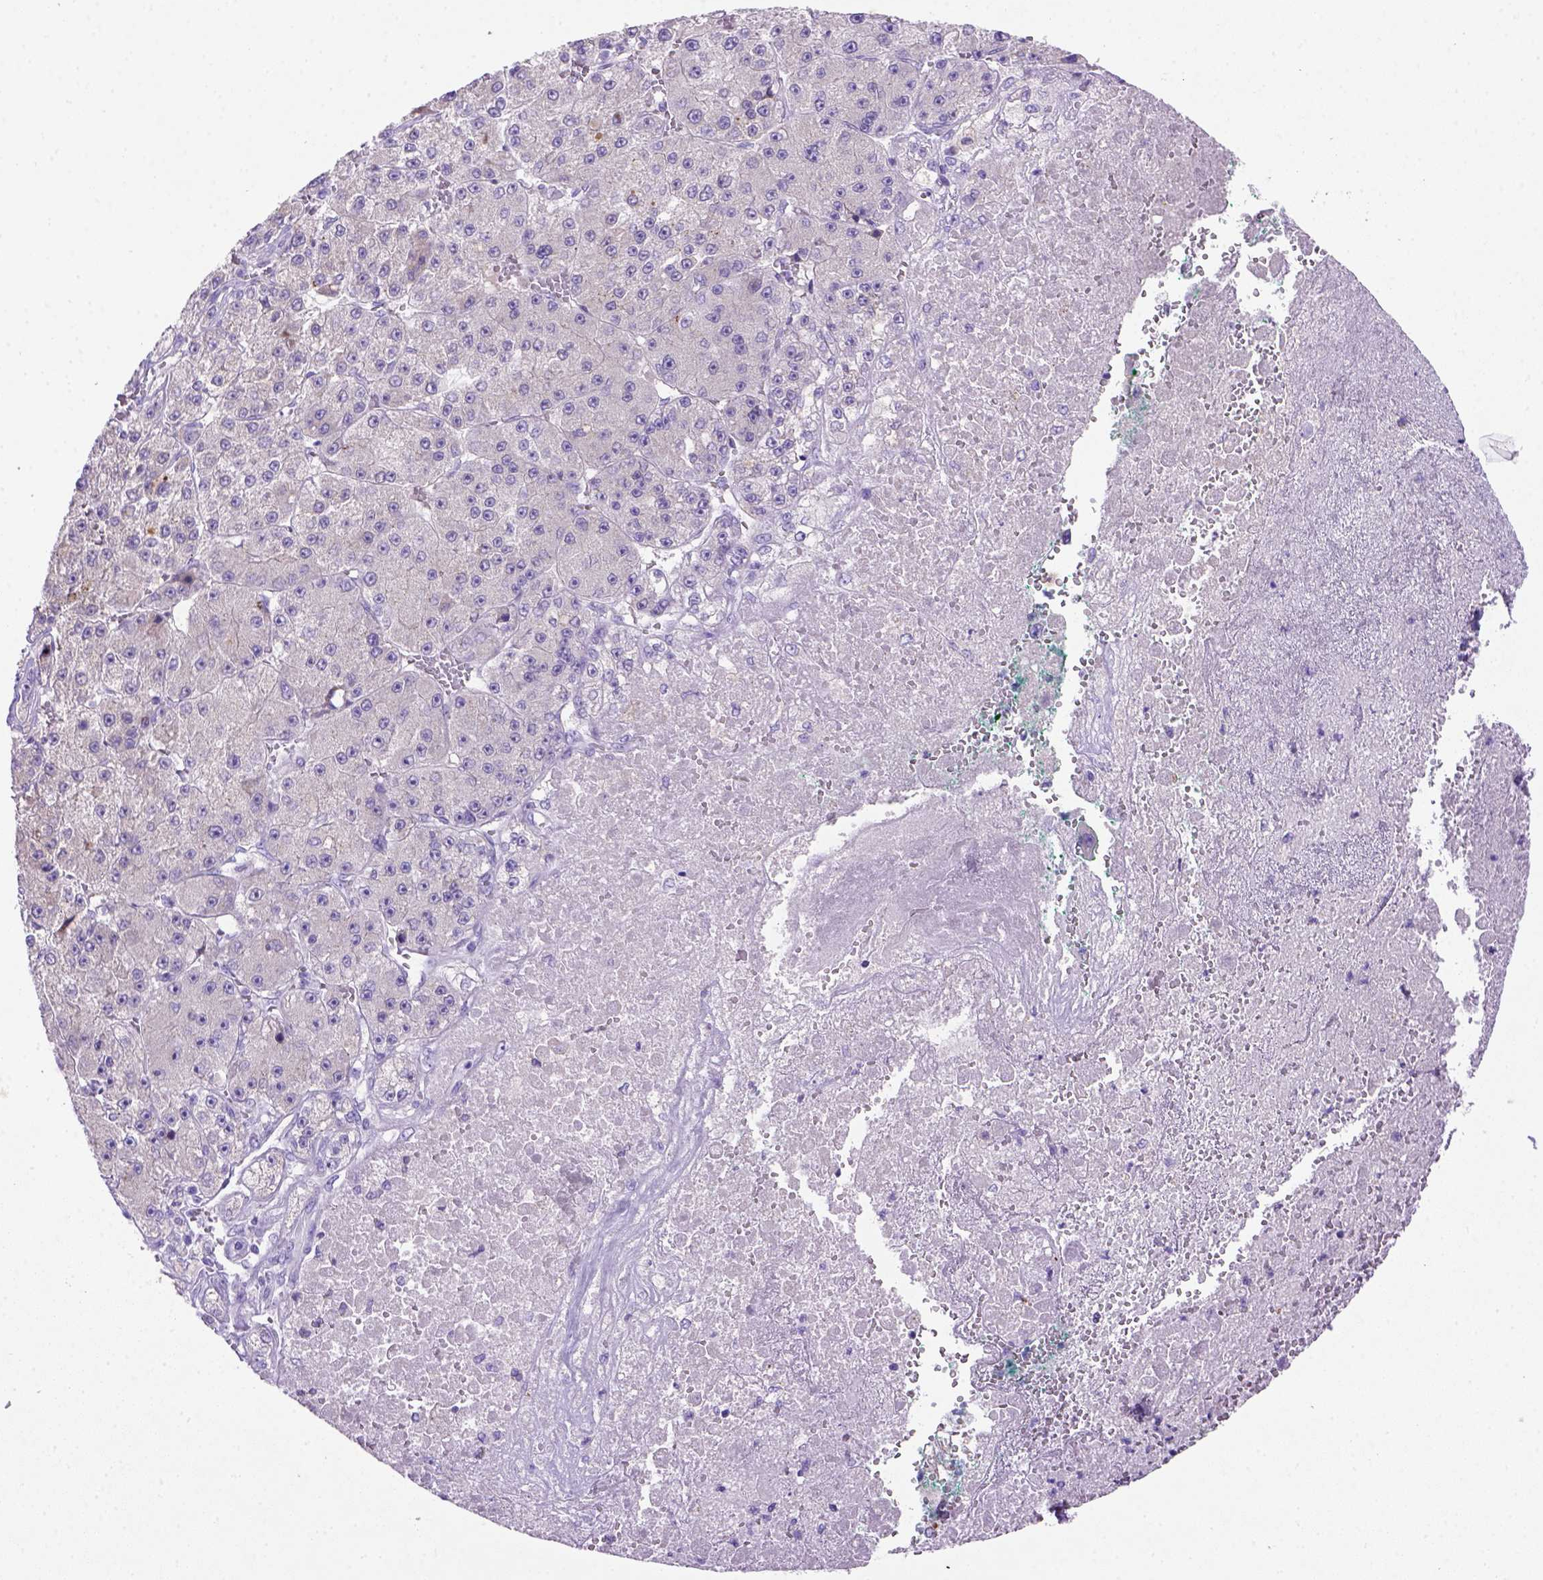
{"staining": {"intensity": "negative", "quantity": "none", "location": "none"}, "tissue": "liver cancer", "cell_type": "Tumor cells", "image_type": "cancer", "snomed": [{"axis": "morphology", "description": "Carcinoma, Hepatocellular, NOS"}, {"axis": "topography", "description": "Liver"}], "caption": "This histopathology image is of liver cancer (hepatocellular carcinoma) stained with IHC to label a protein in brown with the nuclei are counter-stained blue. There is no positivity in tumor cells.", "gene": "SIRPD", "patient": {"sex": "female", "age": 73}}